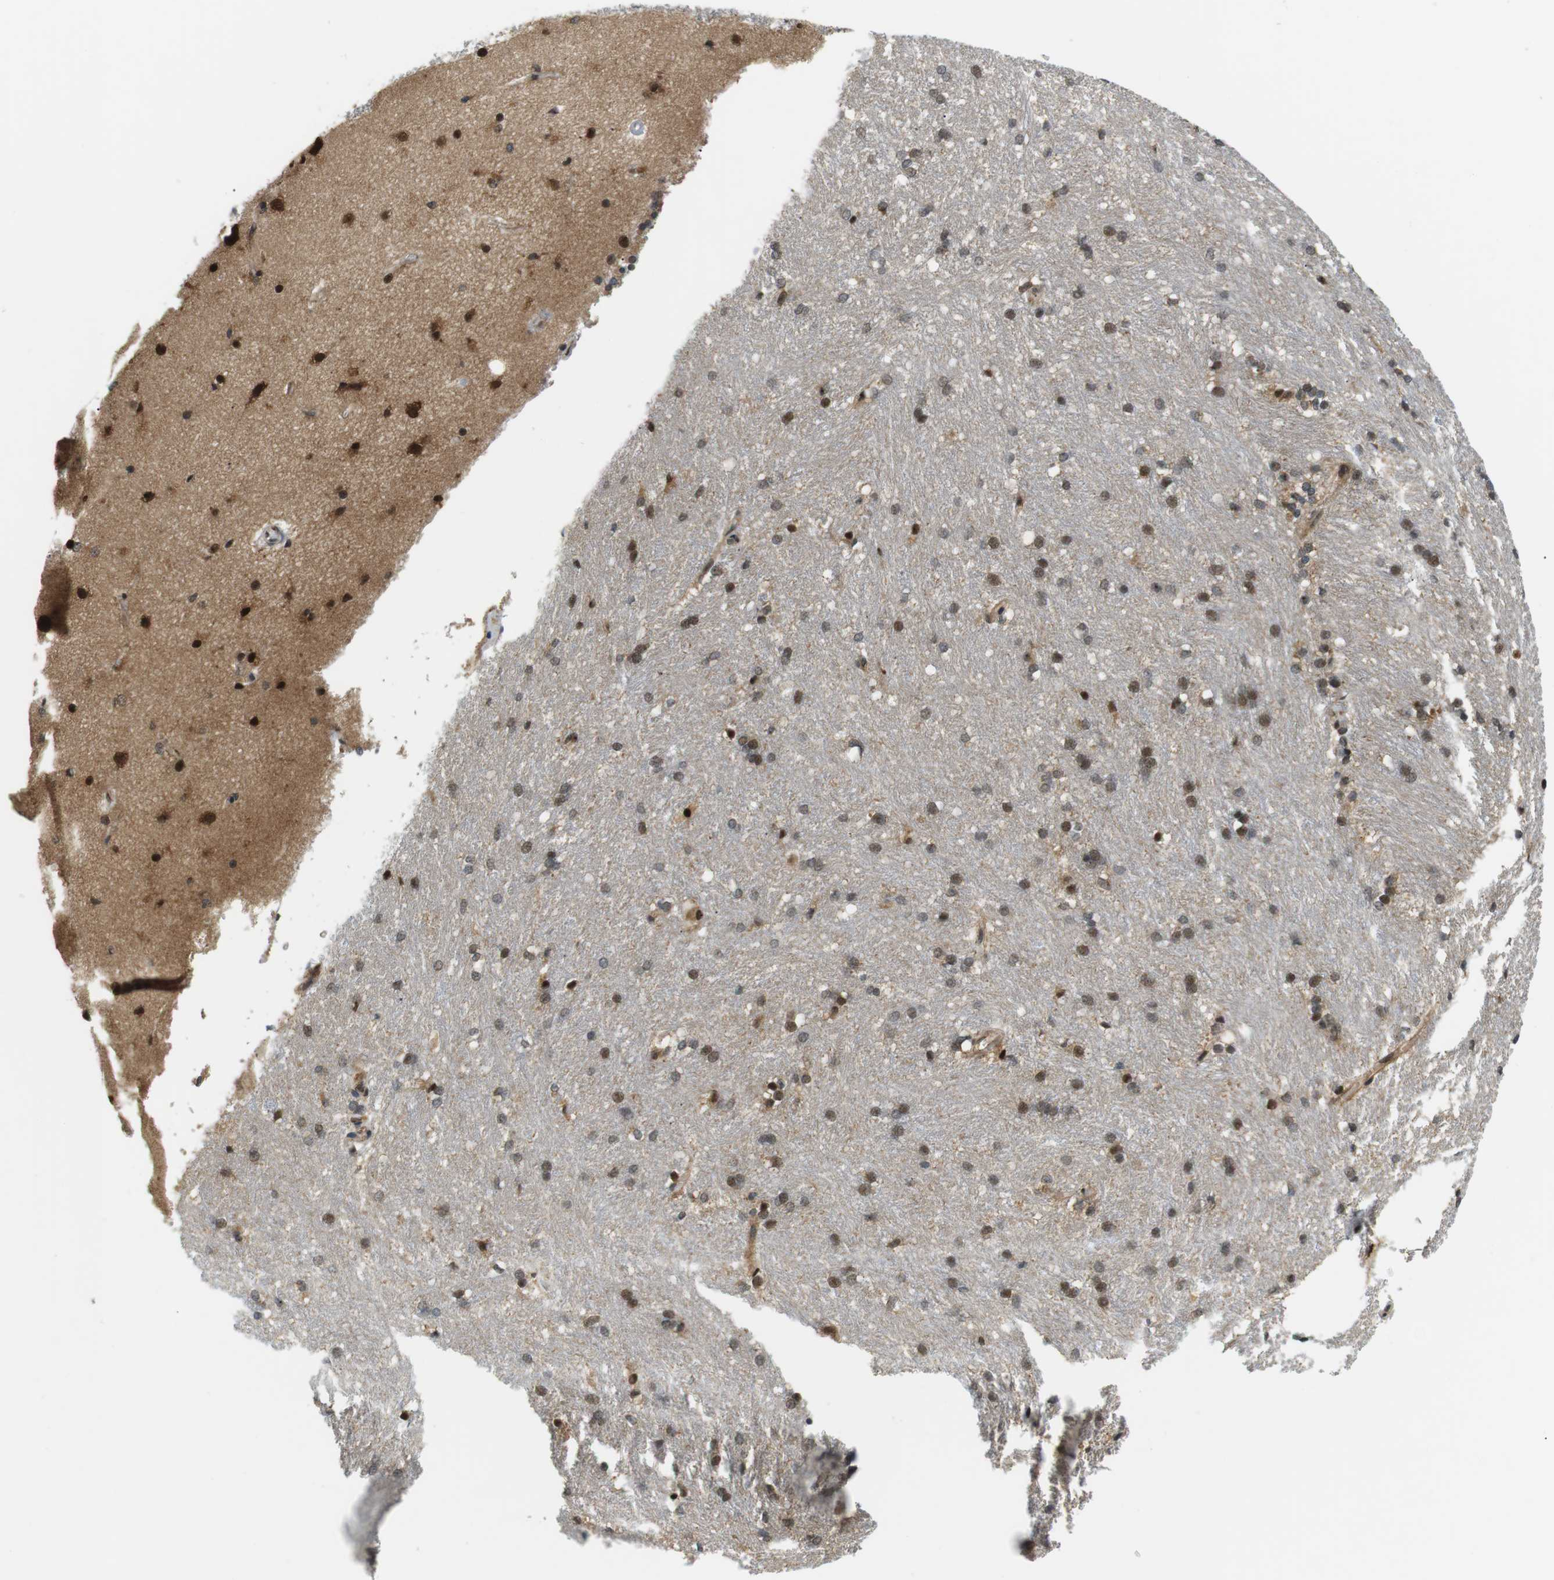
{"staining": {"intensity": "strong", "quantity": "25%-75%", "location": "nuclear"}, "tissue": "caudate", "cell_type": "Glial cells", "image_type": "normal", "snomed": [{"axis": "morphology", "description": "Normal tissue, NOS"}, {"axis": "topography", "description": "Lateral ventricle wall"}], "caption": "Glial cells exhibit high levels of strong nuclear staining in about 25%-75% of cells in normal human caudate. The staining was performed using DAB (3,3'-diaminobenzidine), with brown indicating positive protein expression. Nuclei are stained blue with hematoxylin.", "gene": "CSNK2B", "patient": {"sex": "female", "age": 19}}